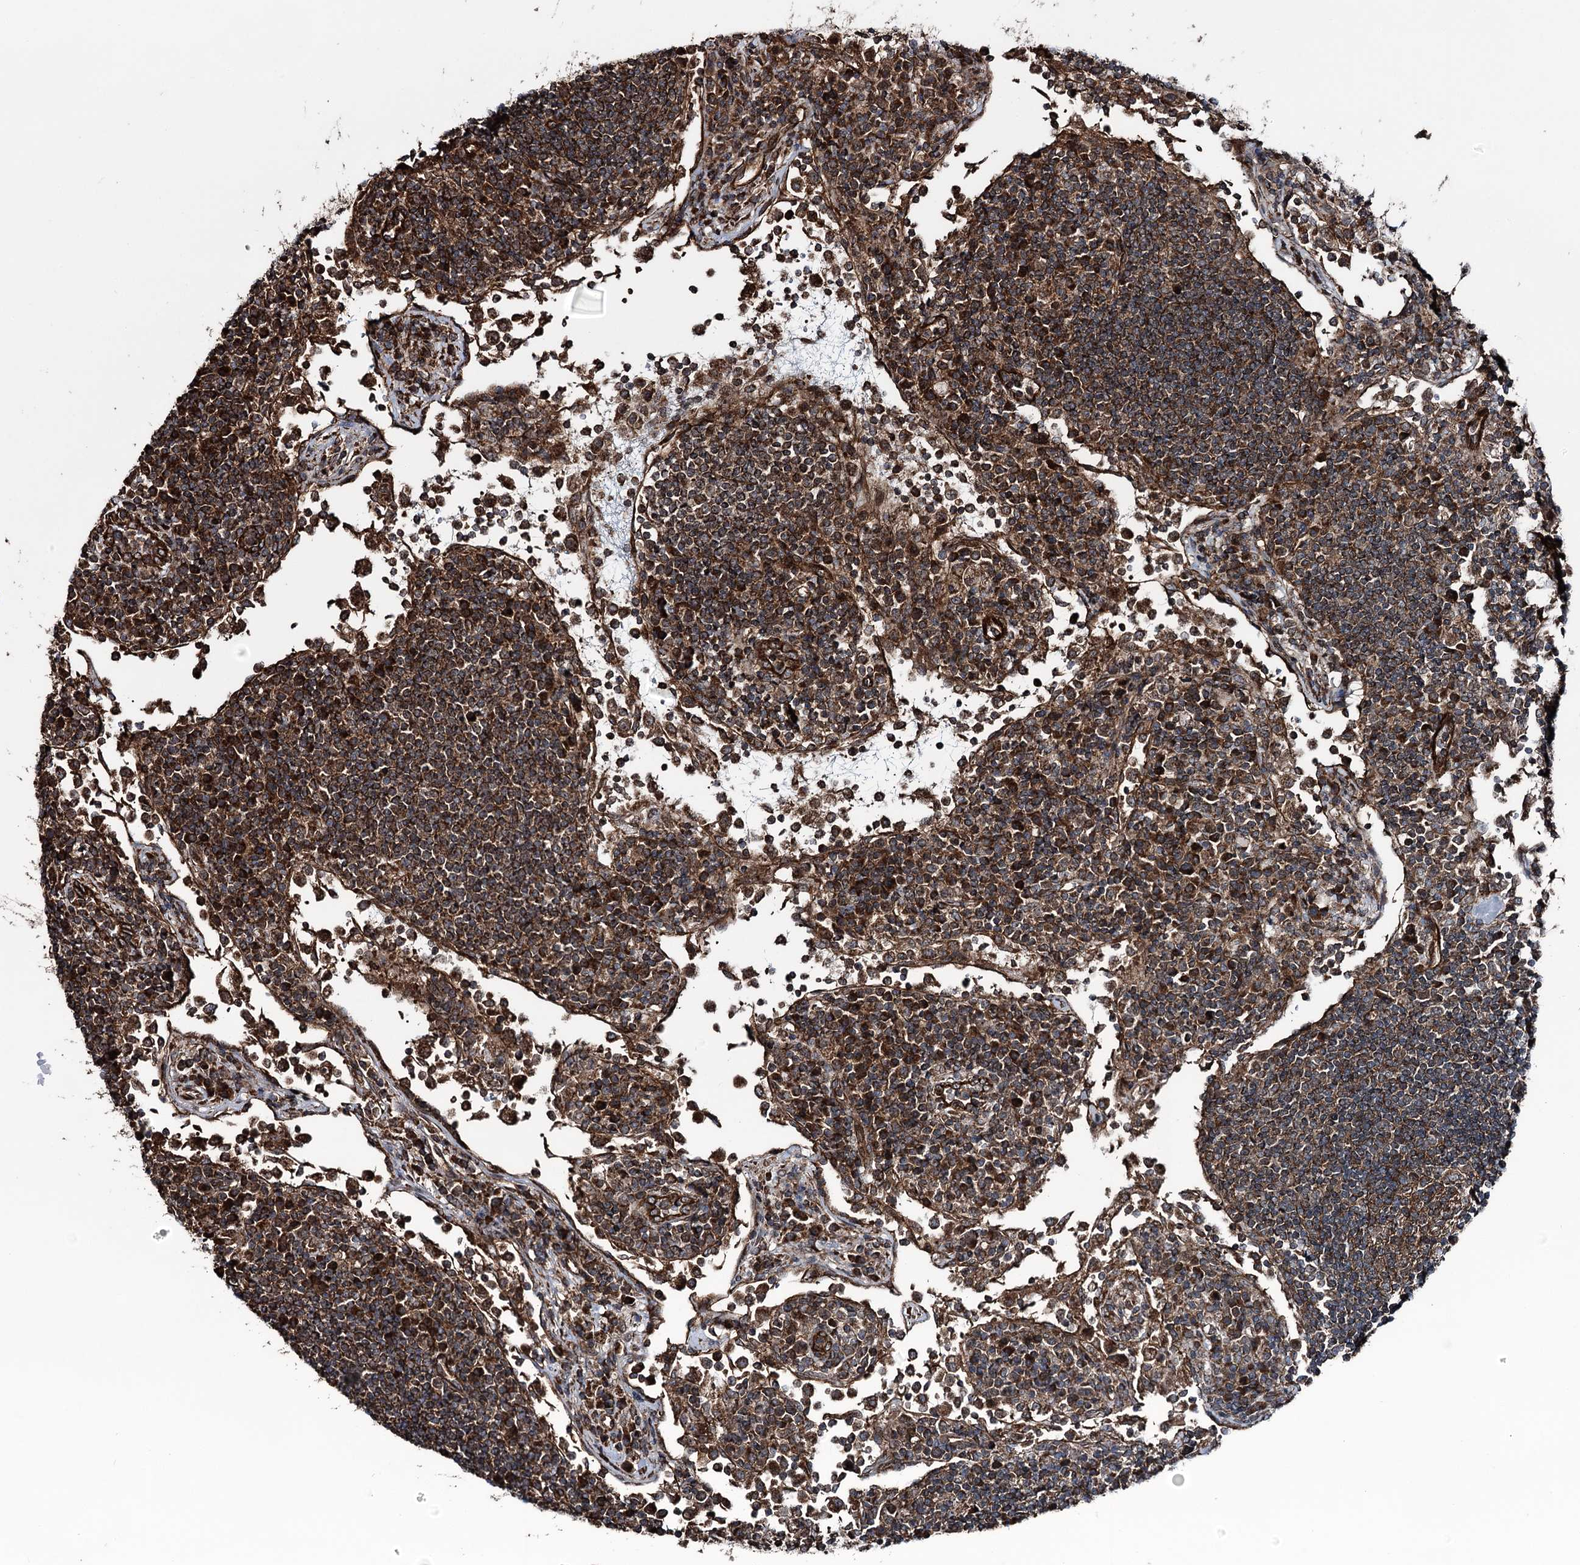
{"staining": {"intensity": "strong", "quantity": ">75%", "location": "cytoplasmic/membranous"}, "tissue": "lymph node", "cell_type": "Germinal center cells", "image_type": "normal", "snomed": [{"axis": "morphology", "description": "Normal tissue, NOS"}, {"axis": "topography", "description": "Lymph node"}], "caption": "The photomicrograph demonstrates immunohistochemical staining of benign lymph node. There is strong cytoplasmic/membranous expression is seen in approximately >75% of germinal center cells. (IHC, brightfield microscopy, high magnification).", "gene": "ITFG2", "patient": {"sex": "female", "age": 53}}